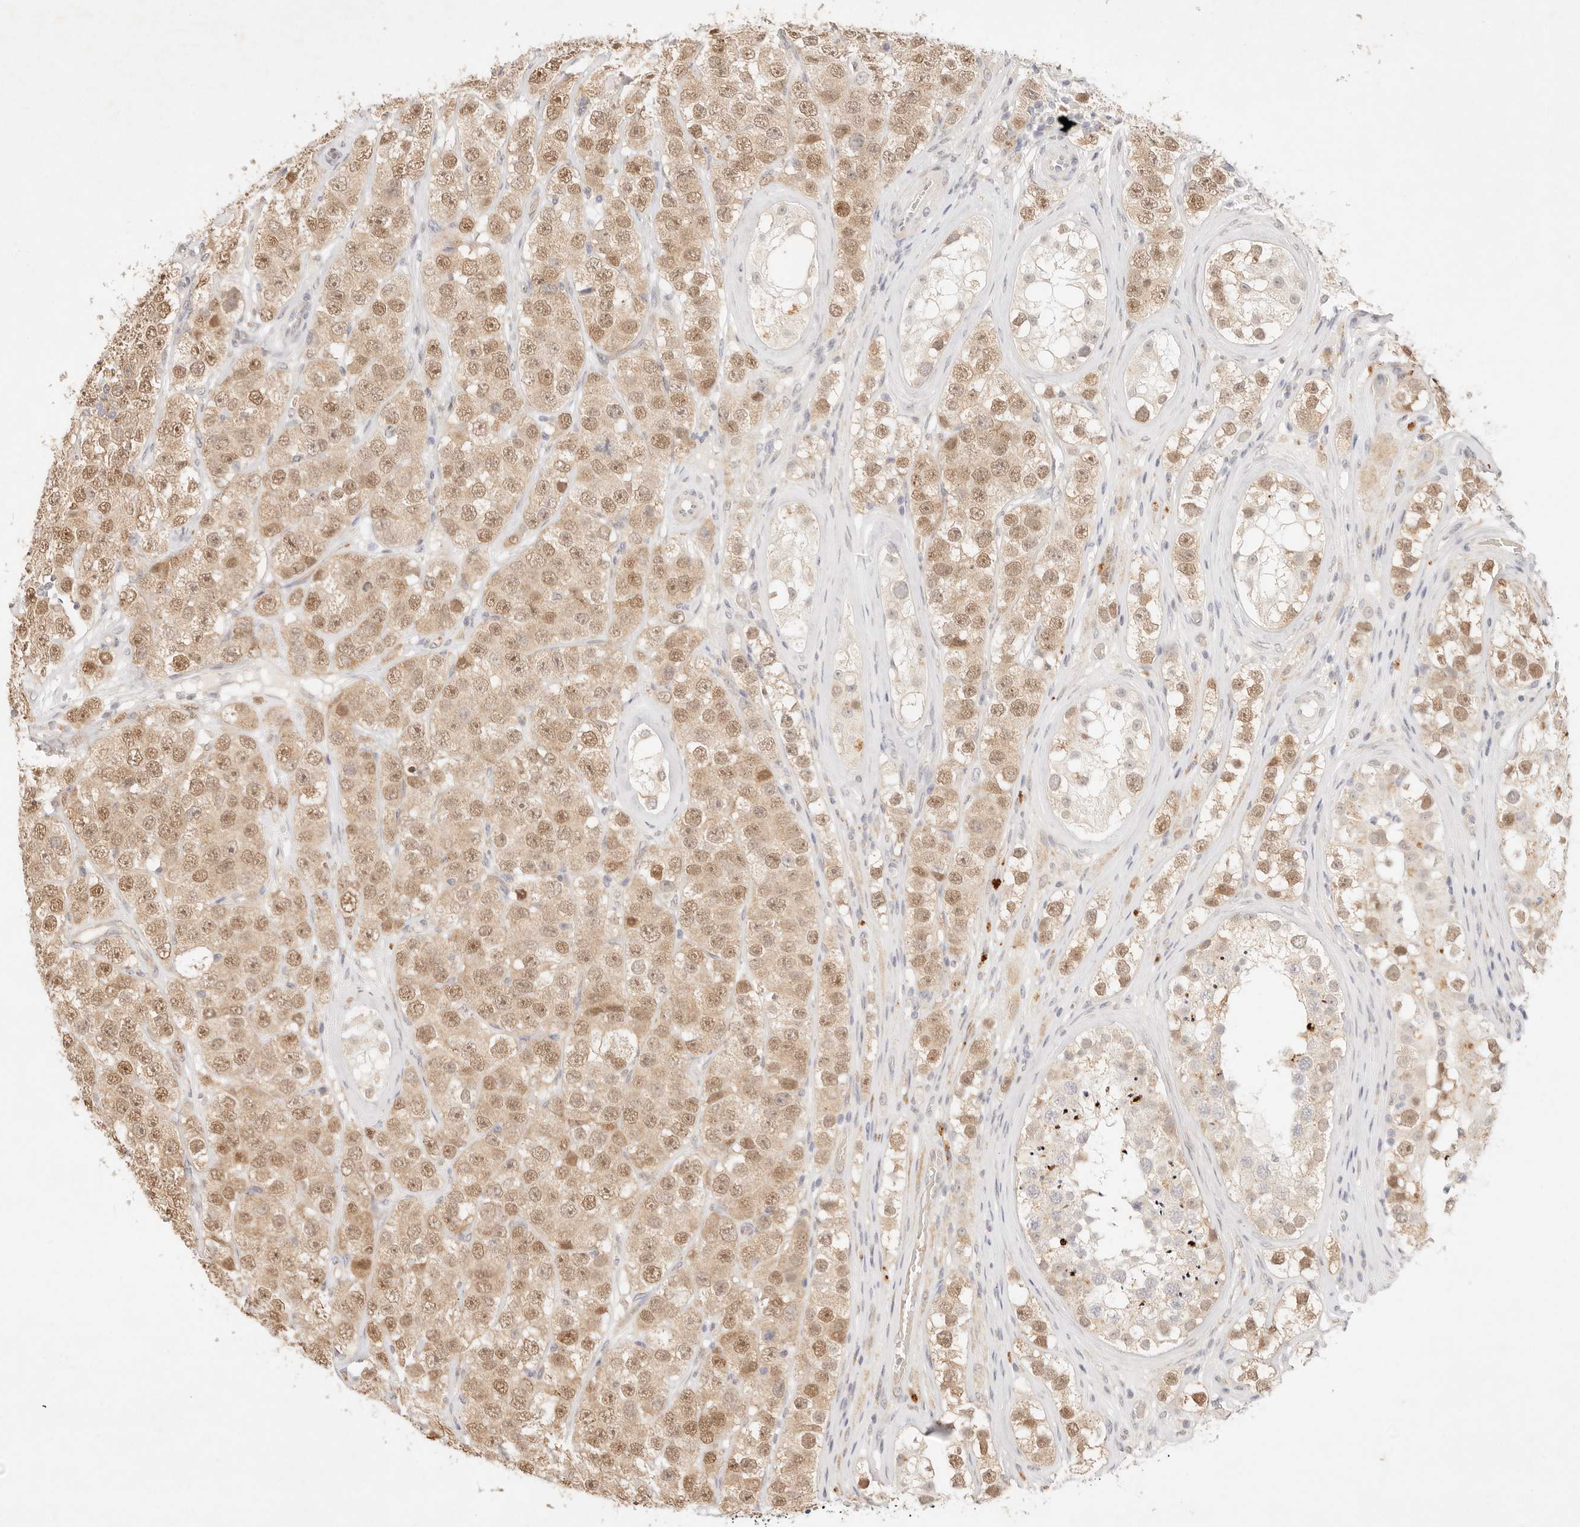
{"staining": {"intensity": "moderate", "quantity": ">75%", "location": "cytoplasmic/membranous,nuclear"}, "tissue": "testis cancer", "cell_type": "Tumor cells", "image_type": "cancer", "snomed": [{"axis": "morphology", "description": "Seminoma, NOS"}, {"axis": "topography", "description": "Testis"}], "caption": "Testis cancer stained with a protein marker shows moderate staining in tumor cells.", "gene": "GPR156", "patient": {"sex": "male", "age": 28}}